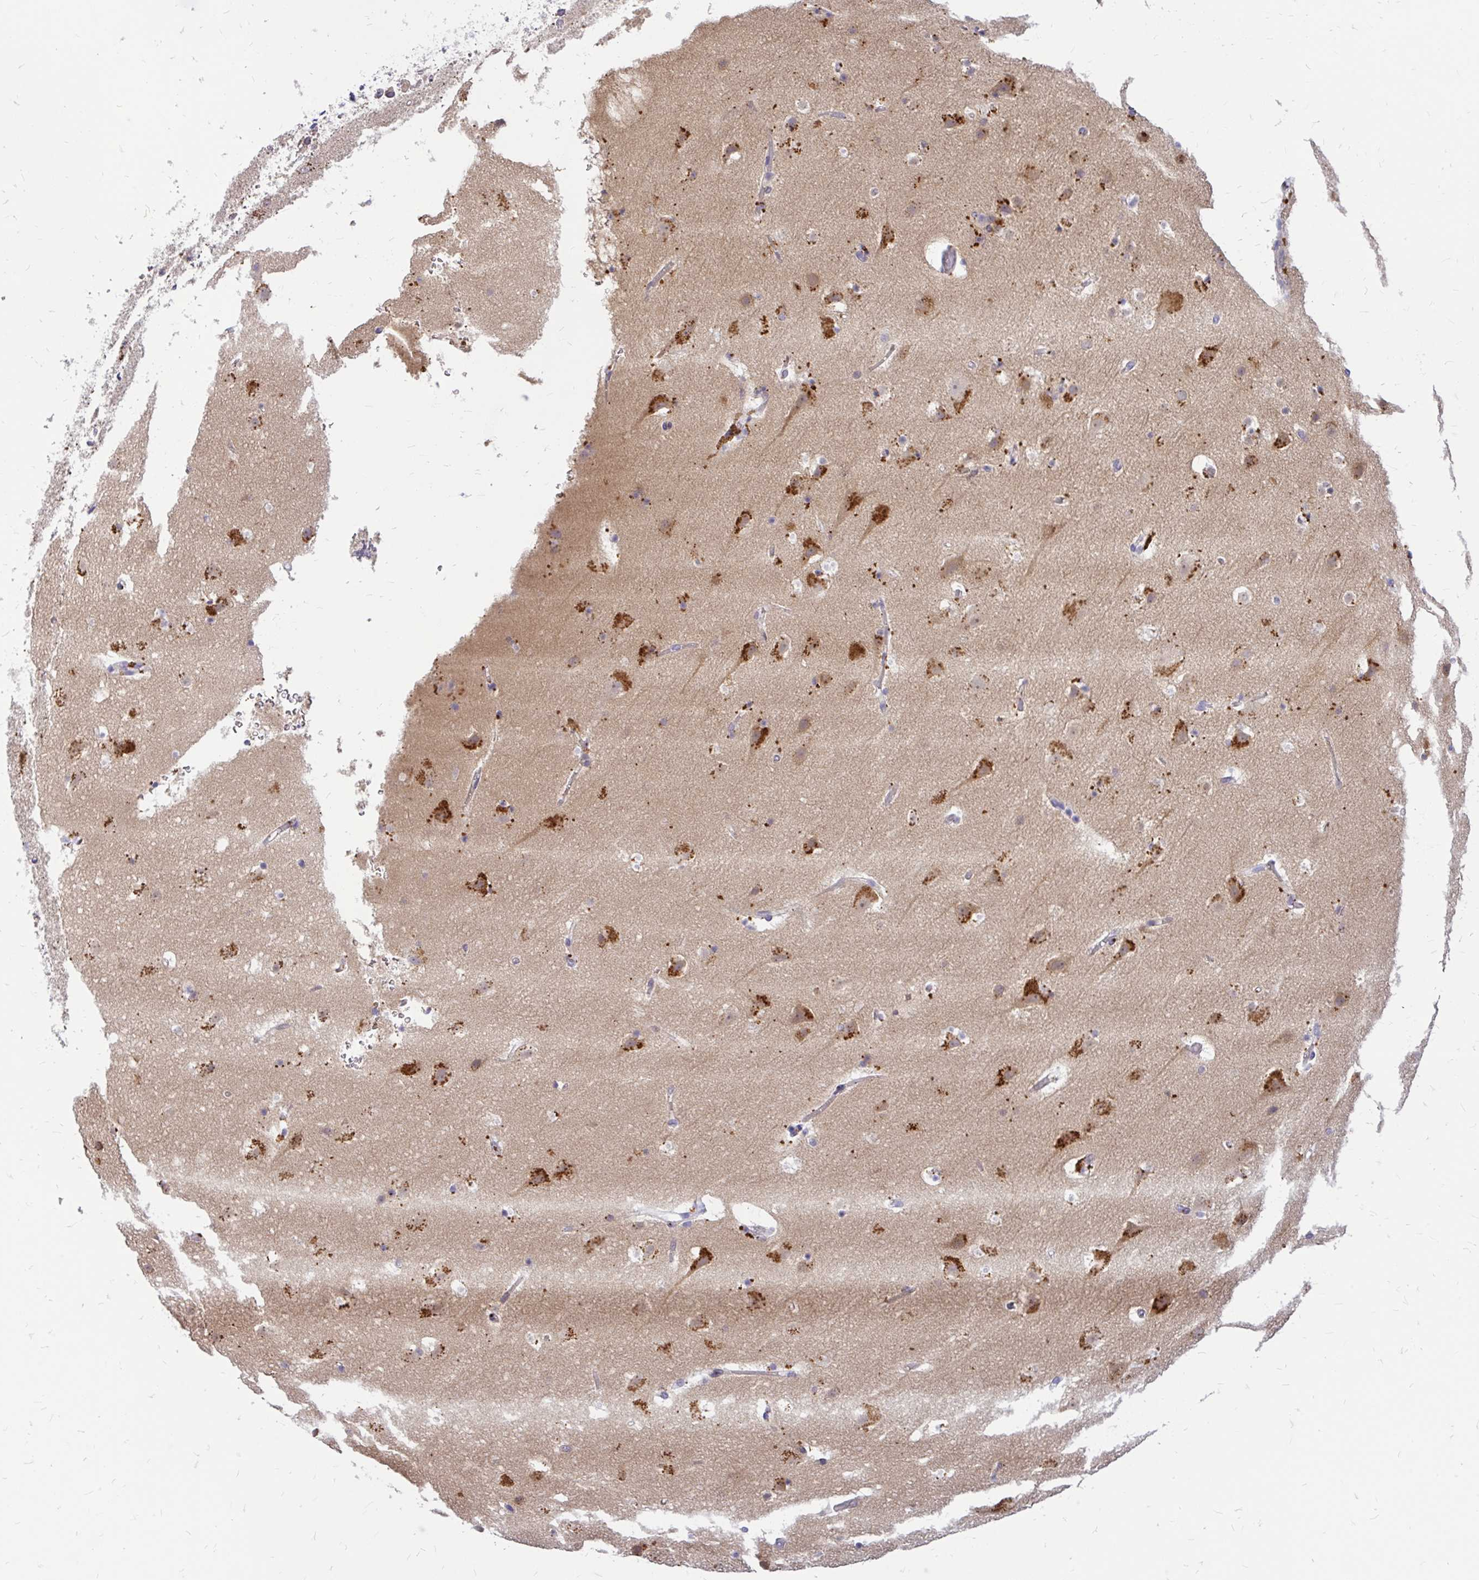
{"staining": {"intensity": "strong", "quantity": "<25%", "location": "cytoplasmic/membranous"}, "tissue": "cerebral cortex", "cell_type": "Endothelial cells", "image_type": "normal", "snomed": [{"axis": "morphology", "description": "Normal tissue, NOS"}, {"axis": "topography", "description": "Cerebral cortex"}], "caption": "Brown immunohistochemical staining in unremarkable human cerebral cortex shows strong cytoplasmic/membranous positivity in approximately <25% of endothelial cells.", "gene": "MAP1LC3A", "patient": {"sex": "female", "age": 42}}